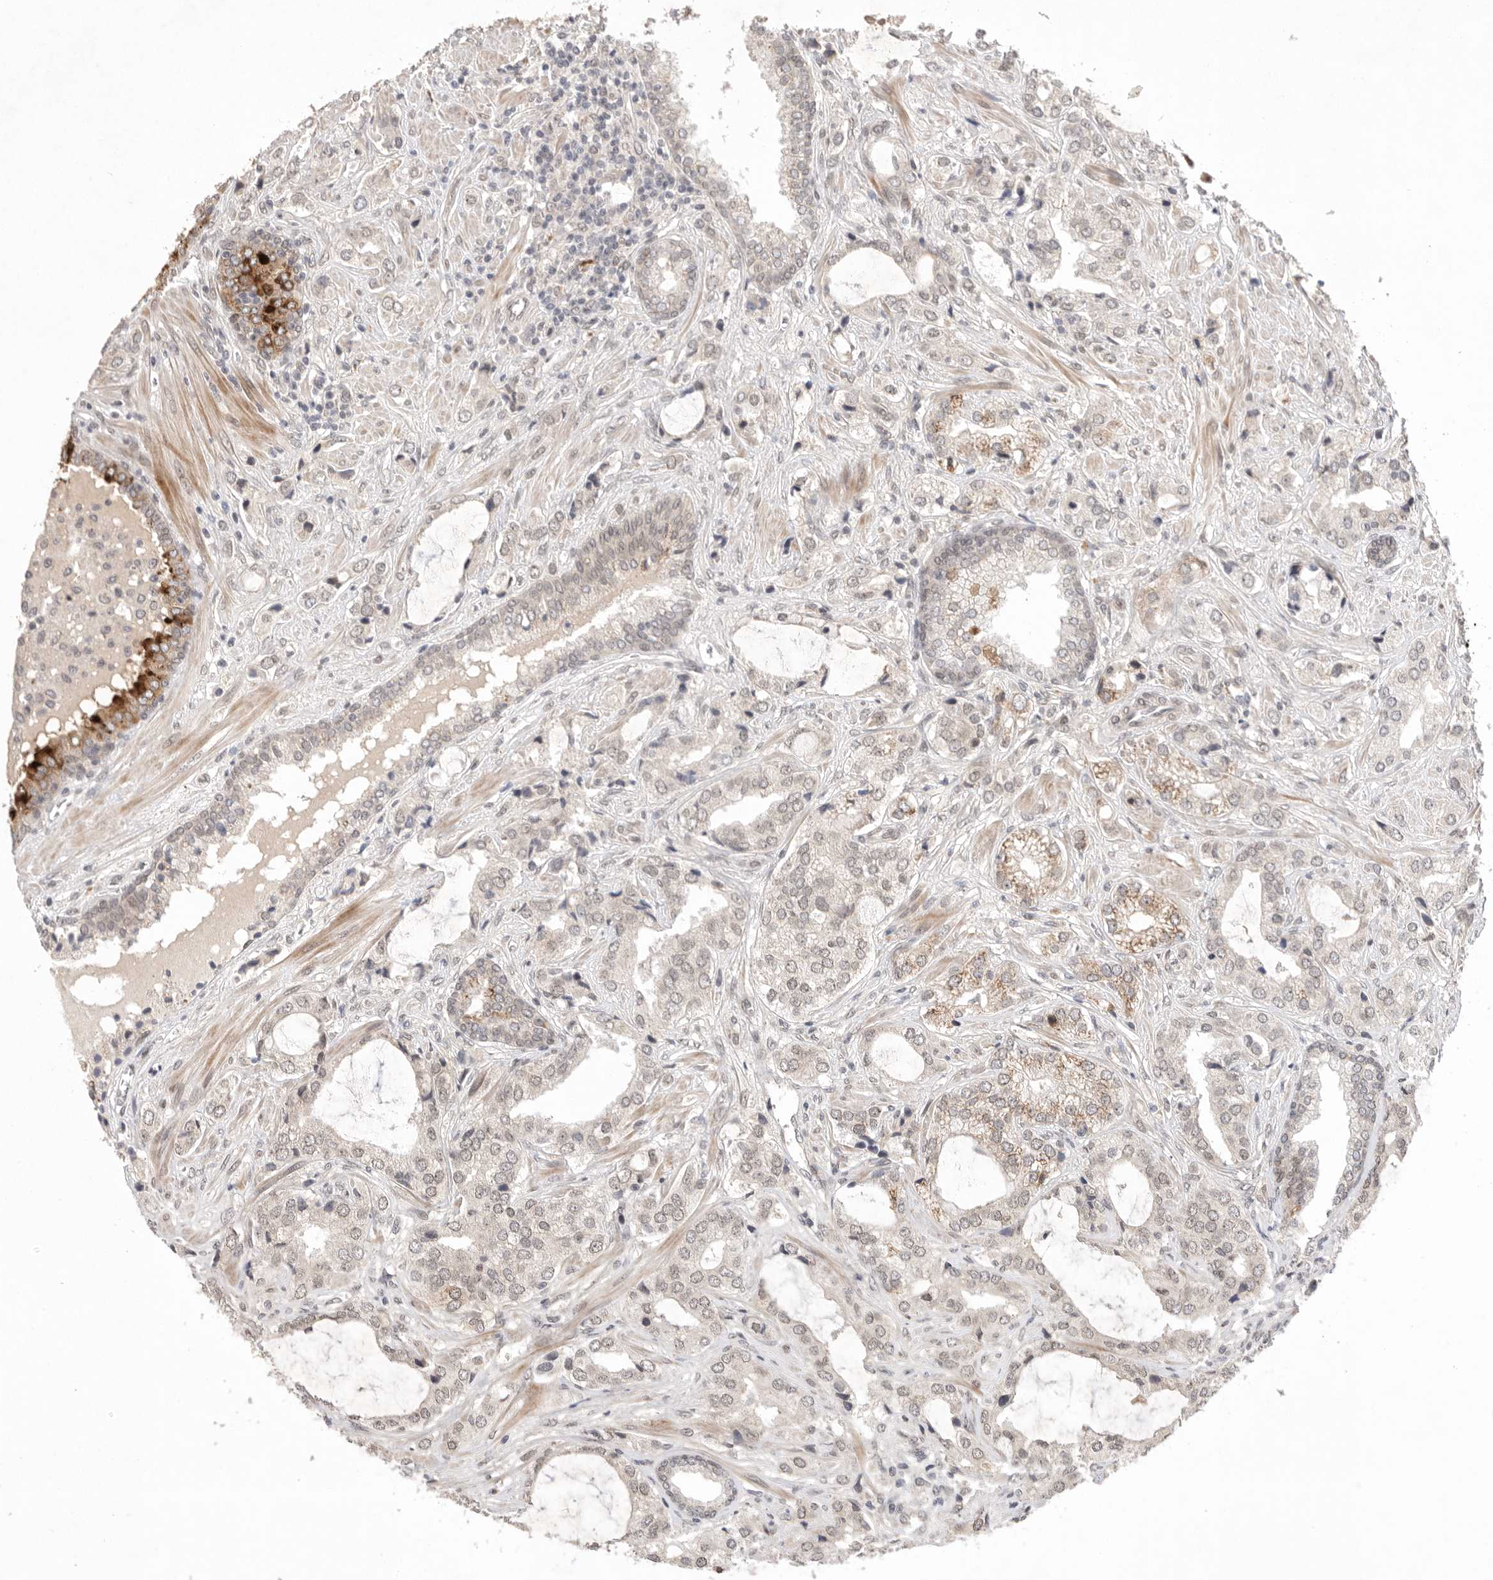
{"staining": {"intensity": "moderate", "quantity": "<25%", "location": "cytoplasmic/membranous"}, "tissue": "prostate cancer", "cell_type": "Tumor cells", "image_type": "cancer", "snomed": [{"axis": "morphology", "description": "Adenocarcinoma, High grade"}, {"axis": "topography", "description": "Prostate"}], "caption": "The immunohistochemical stain labels moderate cytoplasmic/membranous positivity in tumor cells of prostate cancer tissue. The staining was performed using DAB, with brown indicating positive protein expression. Nuclei are stained blue with hematoxylin.", "gene": "LEMD3", "patient": {"sex": "male", "age": 66}}